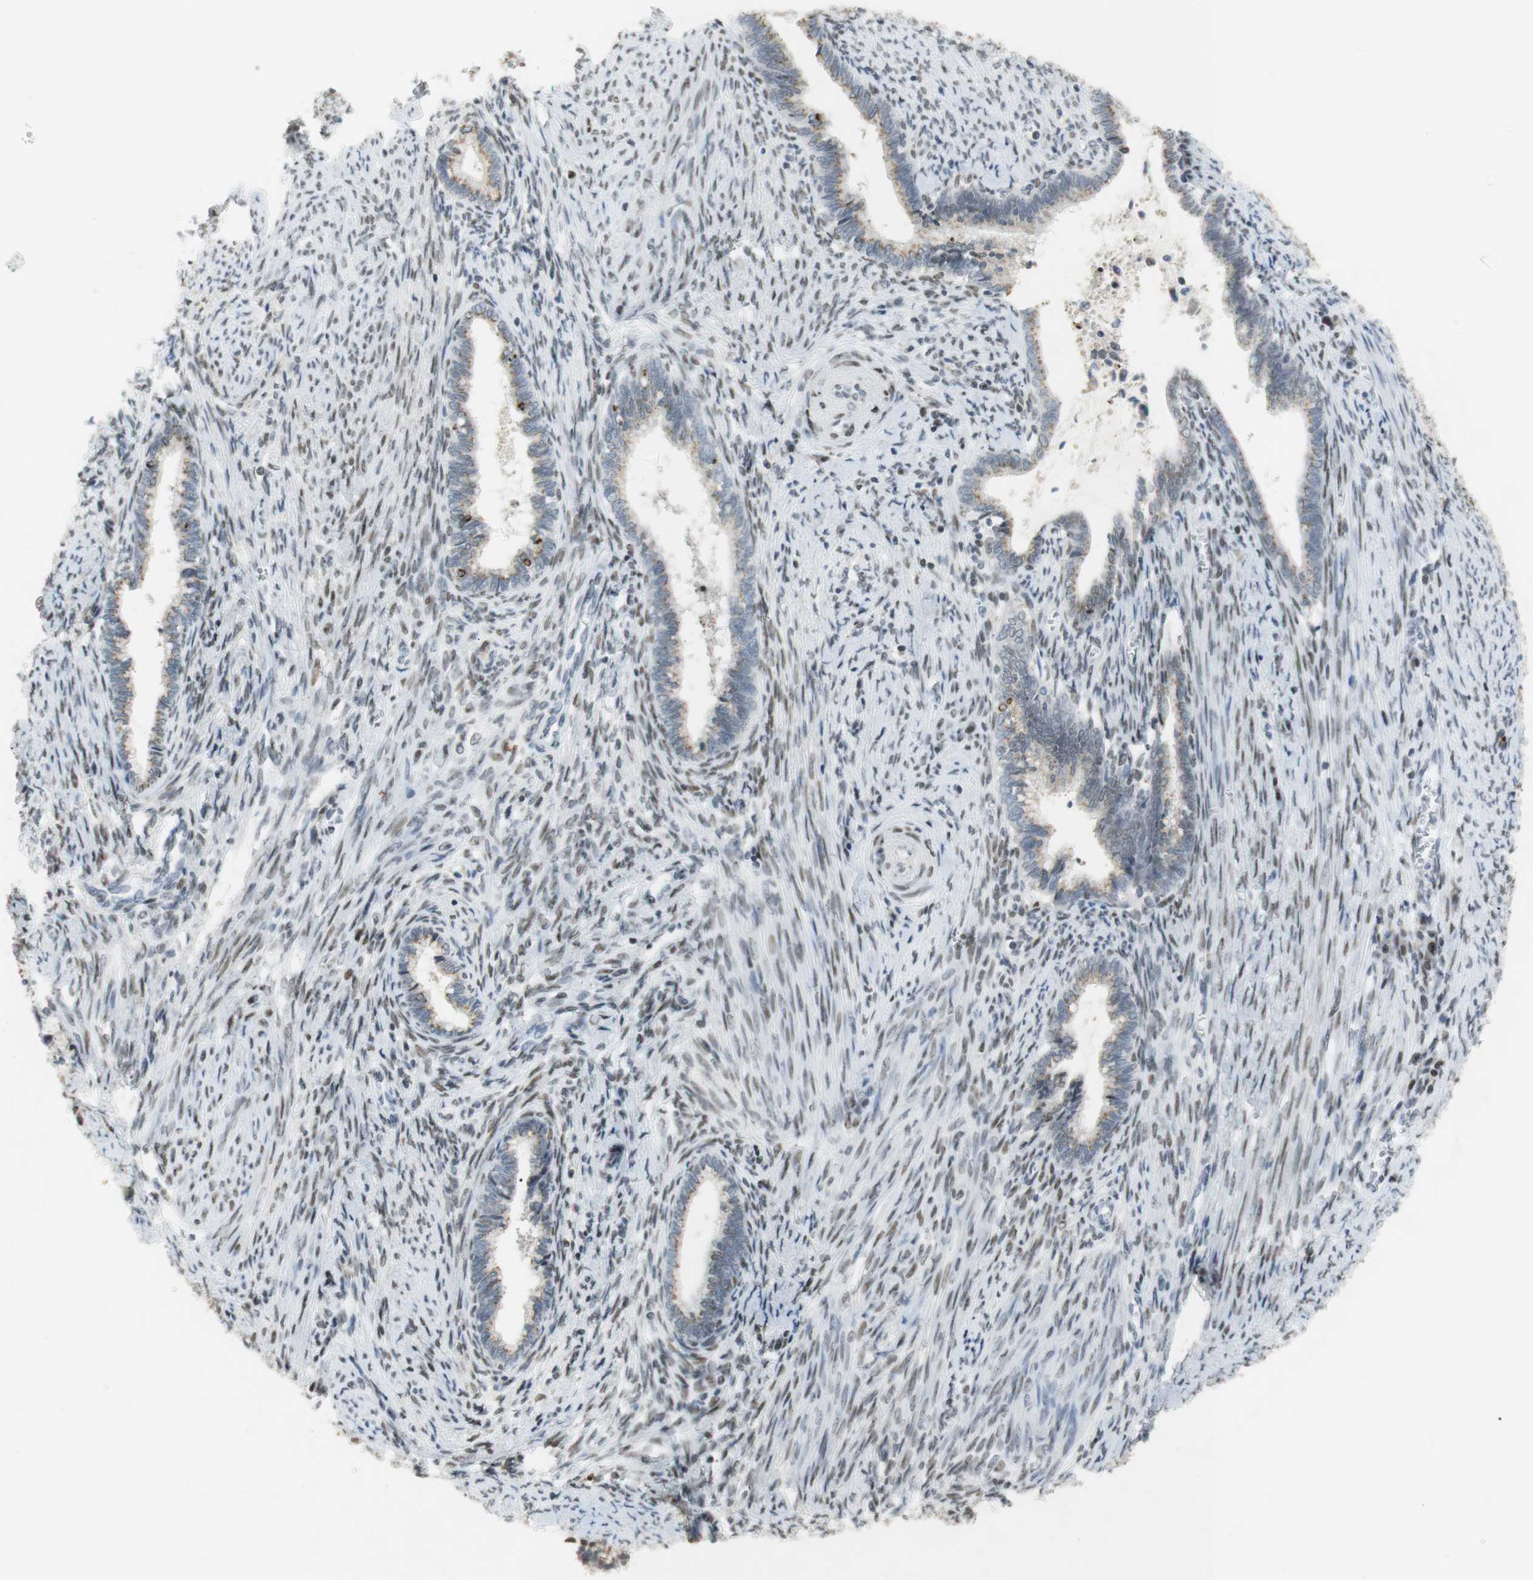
{"staining": {"intensity": "weak", "quantity": "25%-75%", "location": "cytoplasmic/membranous"}, "tissue": "cervical cancer", "cell_type": "Tumor cells", "image_type": "cancer", "snomed": [{"axis": "morphology", "description": "Adenocarcinoma, NOS"}, {"axis": "topography", "description": "Cervix"}], "caption": "Cervical cancer (adenocarcinoma) stained with IHC displays weak cytoplasmic/membranous staining in approximately 25%-75% of tumor cells.", "gene": "BMI1", "patient": {"sex": "female", "age": 44}}